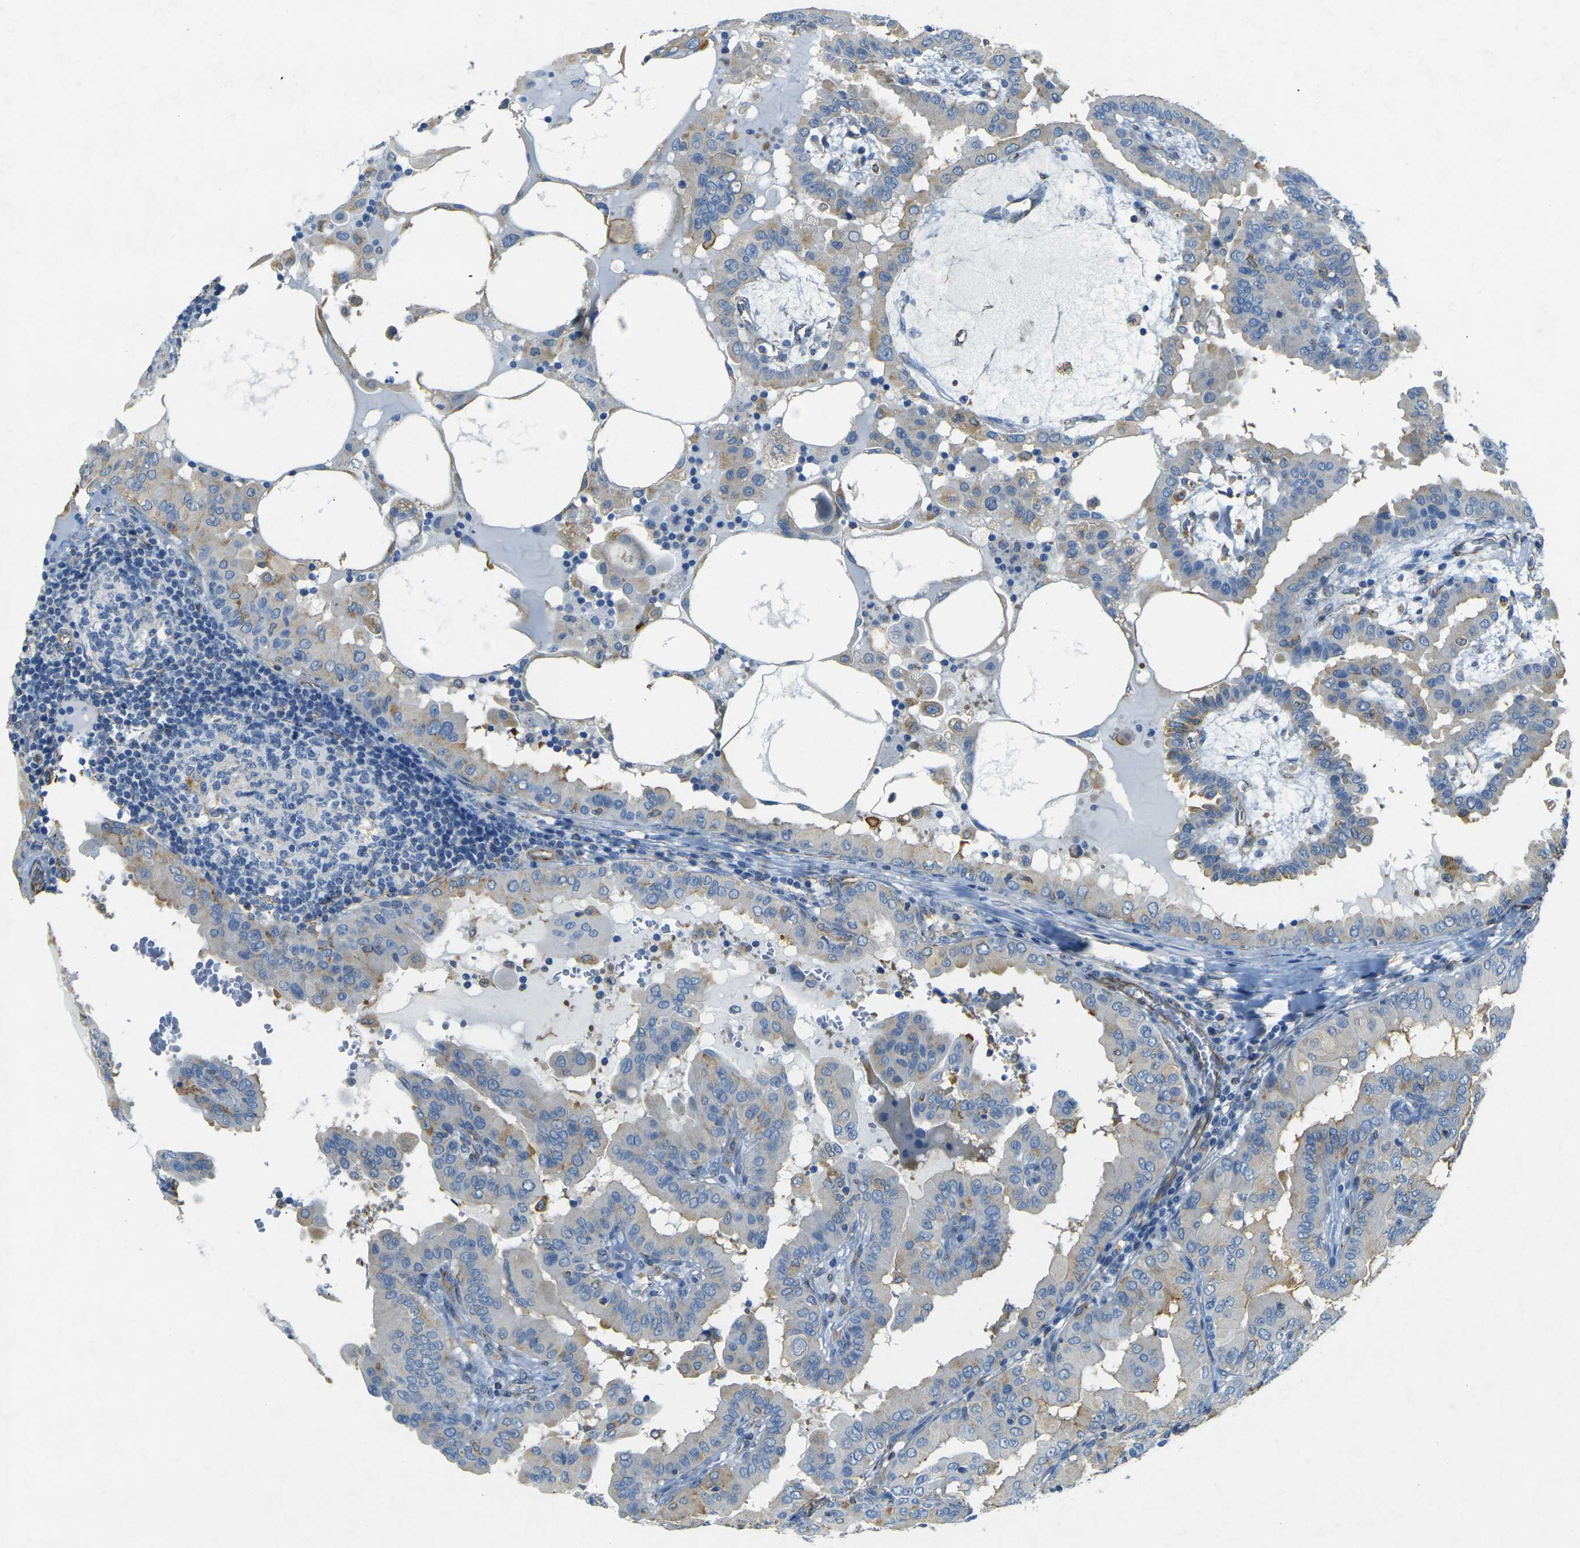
{"staining": {"intensity": "weak", "quantity": "<25%", "location": "cytoplasmic/membranous"}, "tissue": "thyroid cancer", "cell_type": "Tumor cells", "image_type": "cancer", "snomed": [{"axis": "morphology", "description": "Papillary adenocarcinoma, NOS"}, {"axis": "topography", "description": "Thyroid gland"}], "caption": "Immunohistochemical staining of thyroid cancer shows no significant staining in tumor cells.", "gene": "SORT1", "patient": {"sex": "male", "age": 33}}